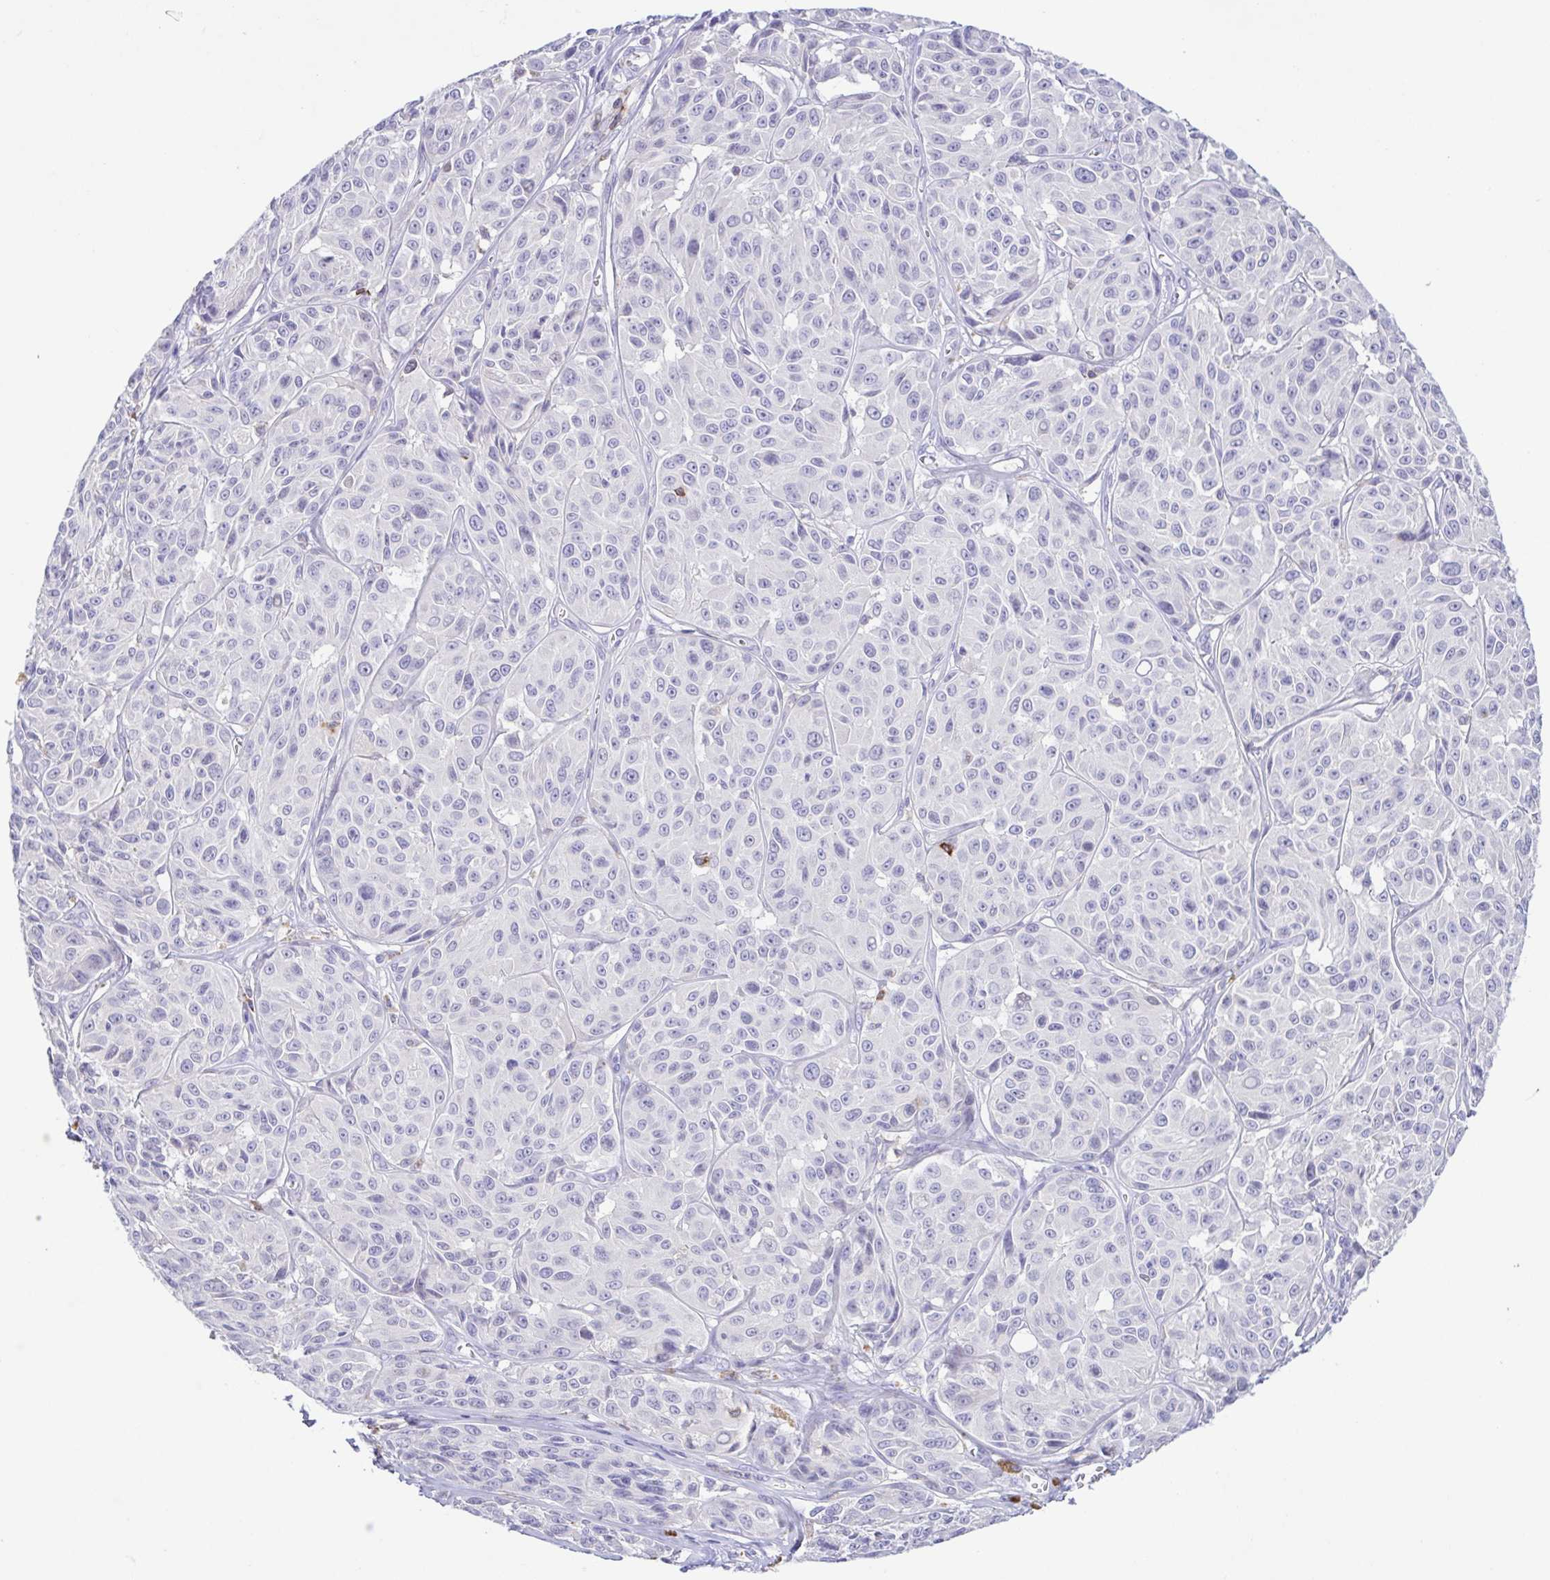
{"staining": {"intensity": "negative", "quantity": "none", "location": "none"}, "tissue": "melanoma", "cell_type": "Tumor cells", "image_type": "cancer", "snomed": [{"axis": "morphology", "description": "Malignant melanoma, NOS"}, {"axis": "topography", "description": "Skin"}], "caption": "Micrograph shows no protein expression in tumor cells of malignant melanoma tissue.", "gene": "PGLYRP1", "patient": {"sex": "male", "age": 91}}